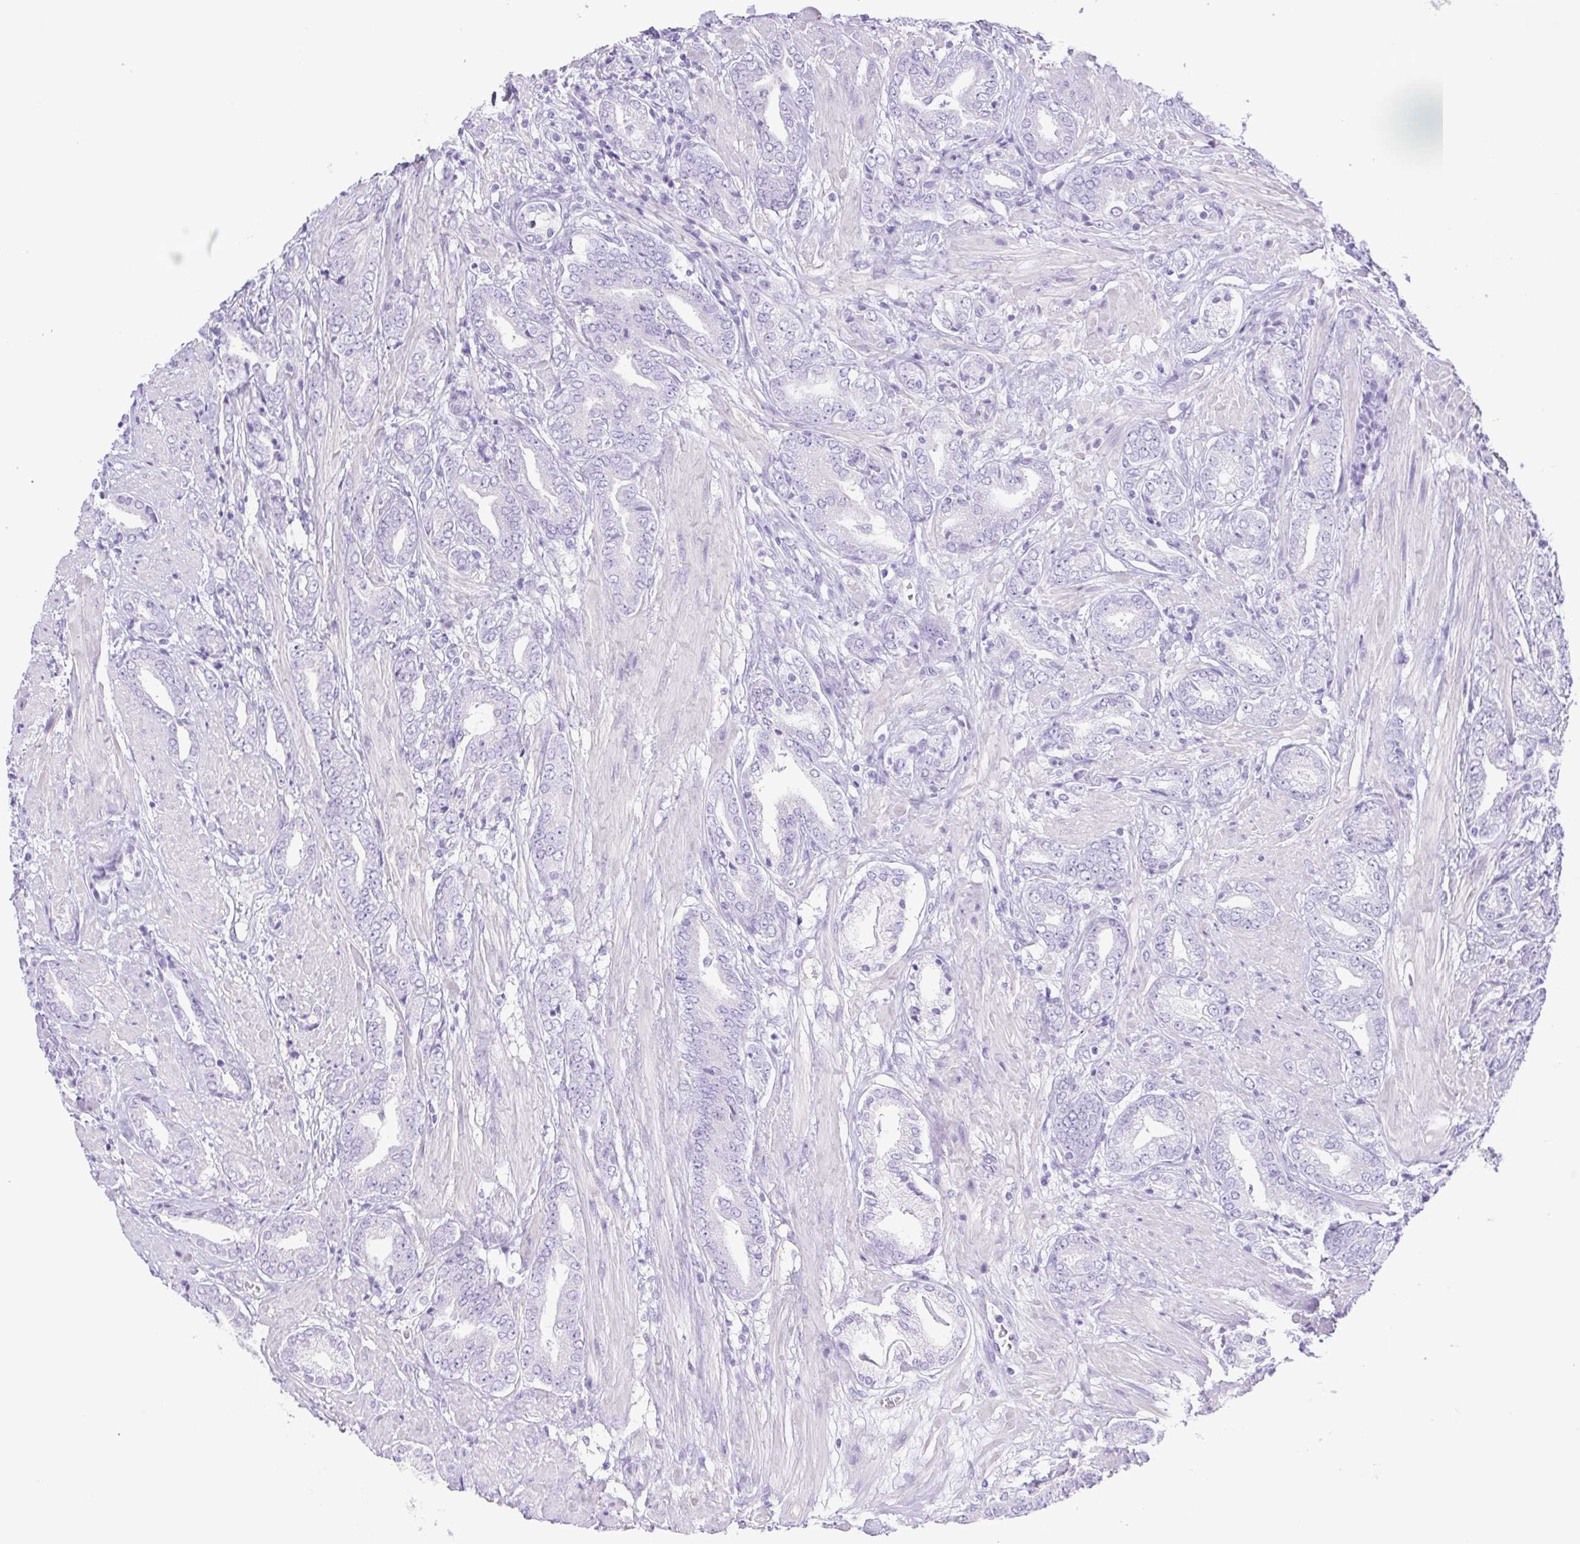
{"staining": {"intensity": "negative", "quantity": "none", "location": "none"}, "tissue": "prostate cancer", "cell_type": "Tumor cells", "image_type": "cancer", "snomed": [{"axis": "morphology", "description": "Adenocarcinoma, High grade"}, {"axis": "topography", "description": "Prostate"}], "caption": "Tumor cells are negative for brown protein staining in prostate high-grade adenocarcinoma.", "gene": "CDSN", "patient": {"sex": "male", "age": 56}}